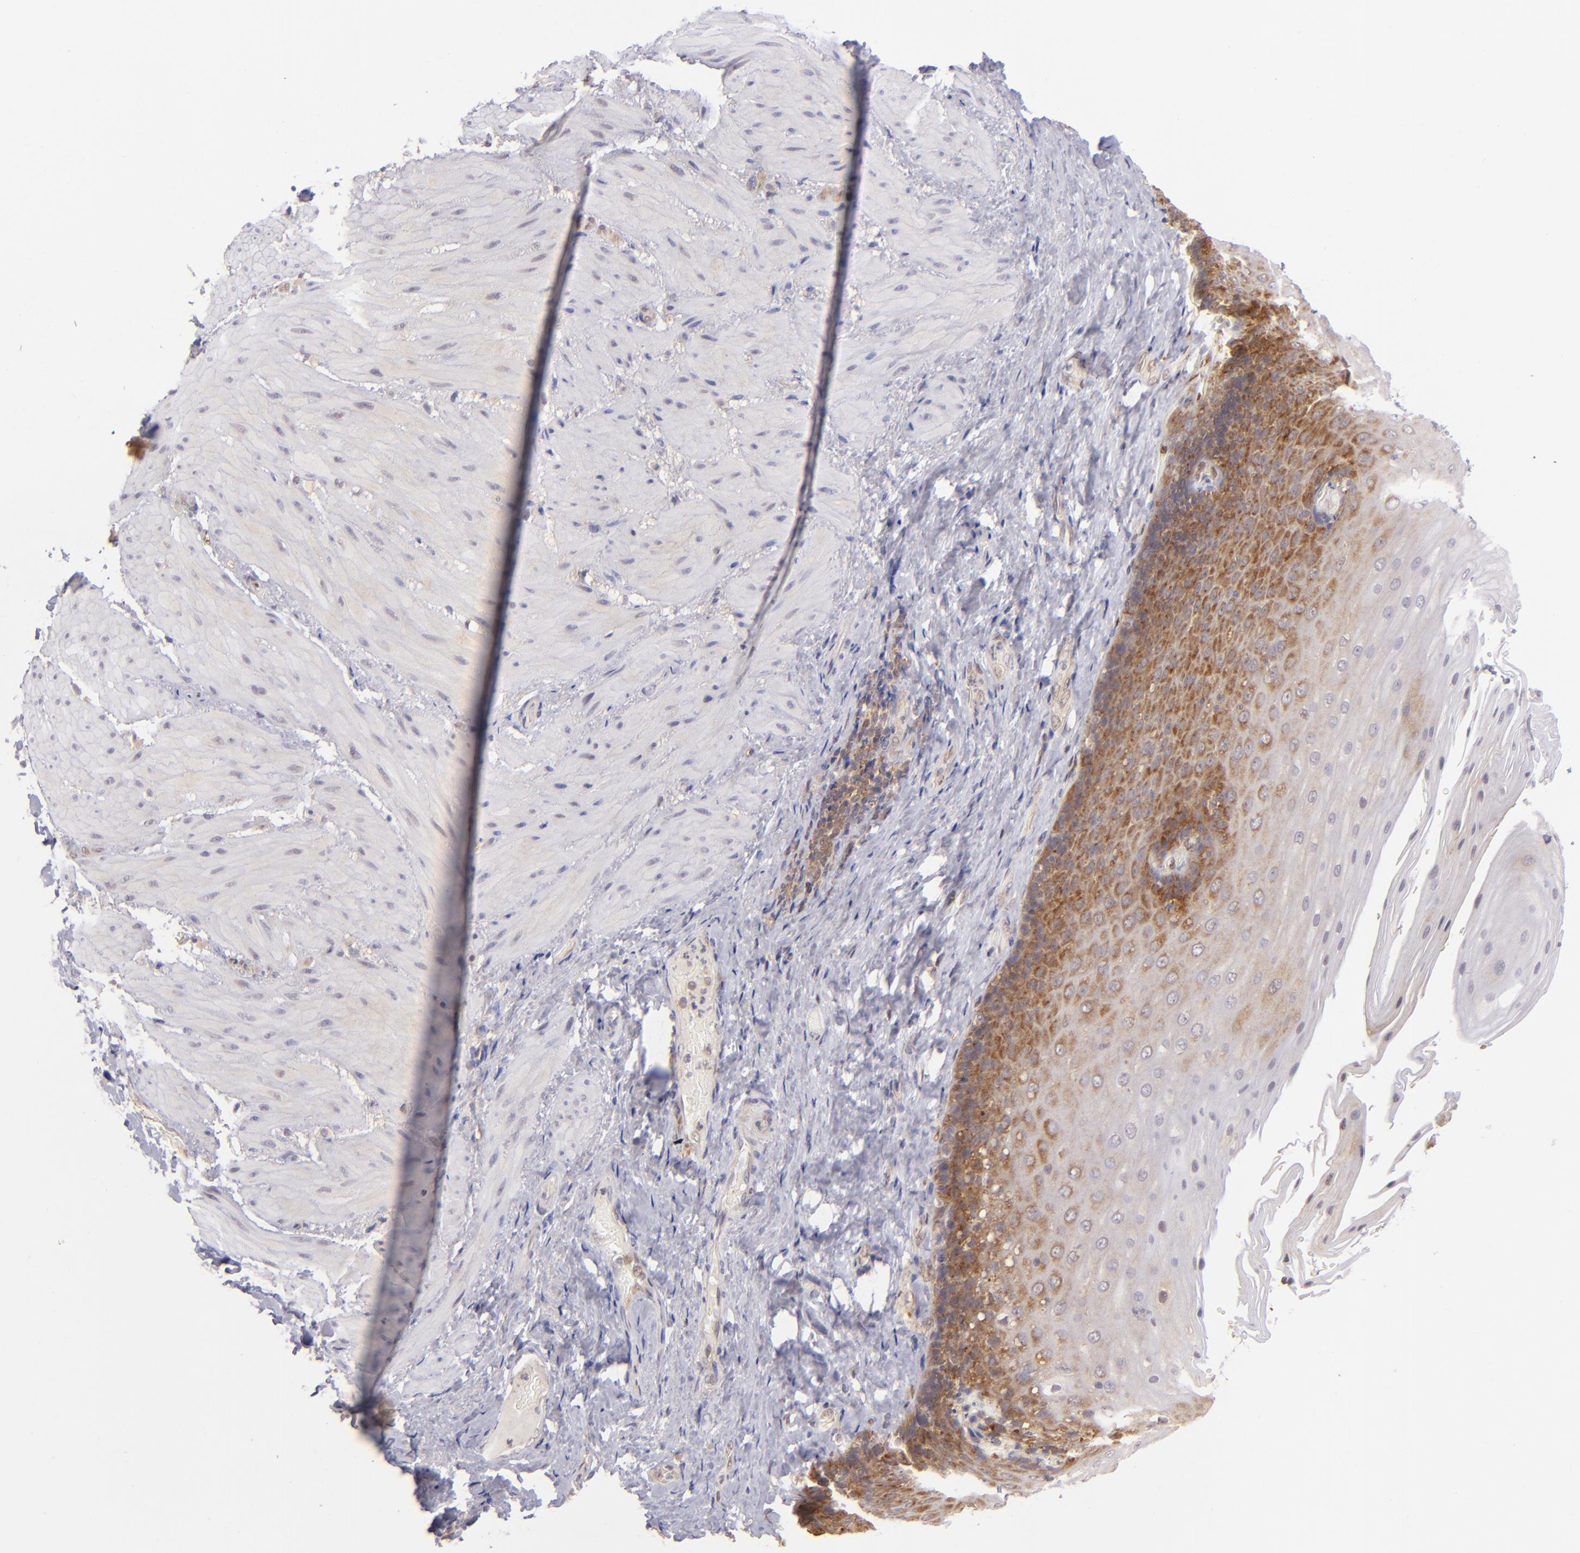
{"staining": {"intensity": "moderate", "quantity": "25%-75%", "location": "cytoplasmic/membranous"}, "tissue": "esophagus", "cell_type": "Squamous epithelial cells", "image_type": "normal", "snomed": [{"axis": "morphology", "description": "Normal tissue, NOS"}, {"axis": "topography", "description": "Esophagus"}], "caption": "Moderate cytoplasmic/membranous staining is present in approximately 25%-75% of squamous epithelial cells in unremarkable esophagus.", "gene": "PTPN13", "patient": {"sex": "male", "age": 62}}